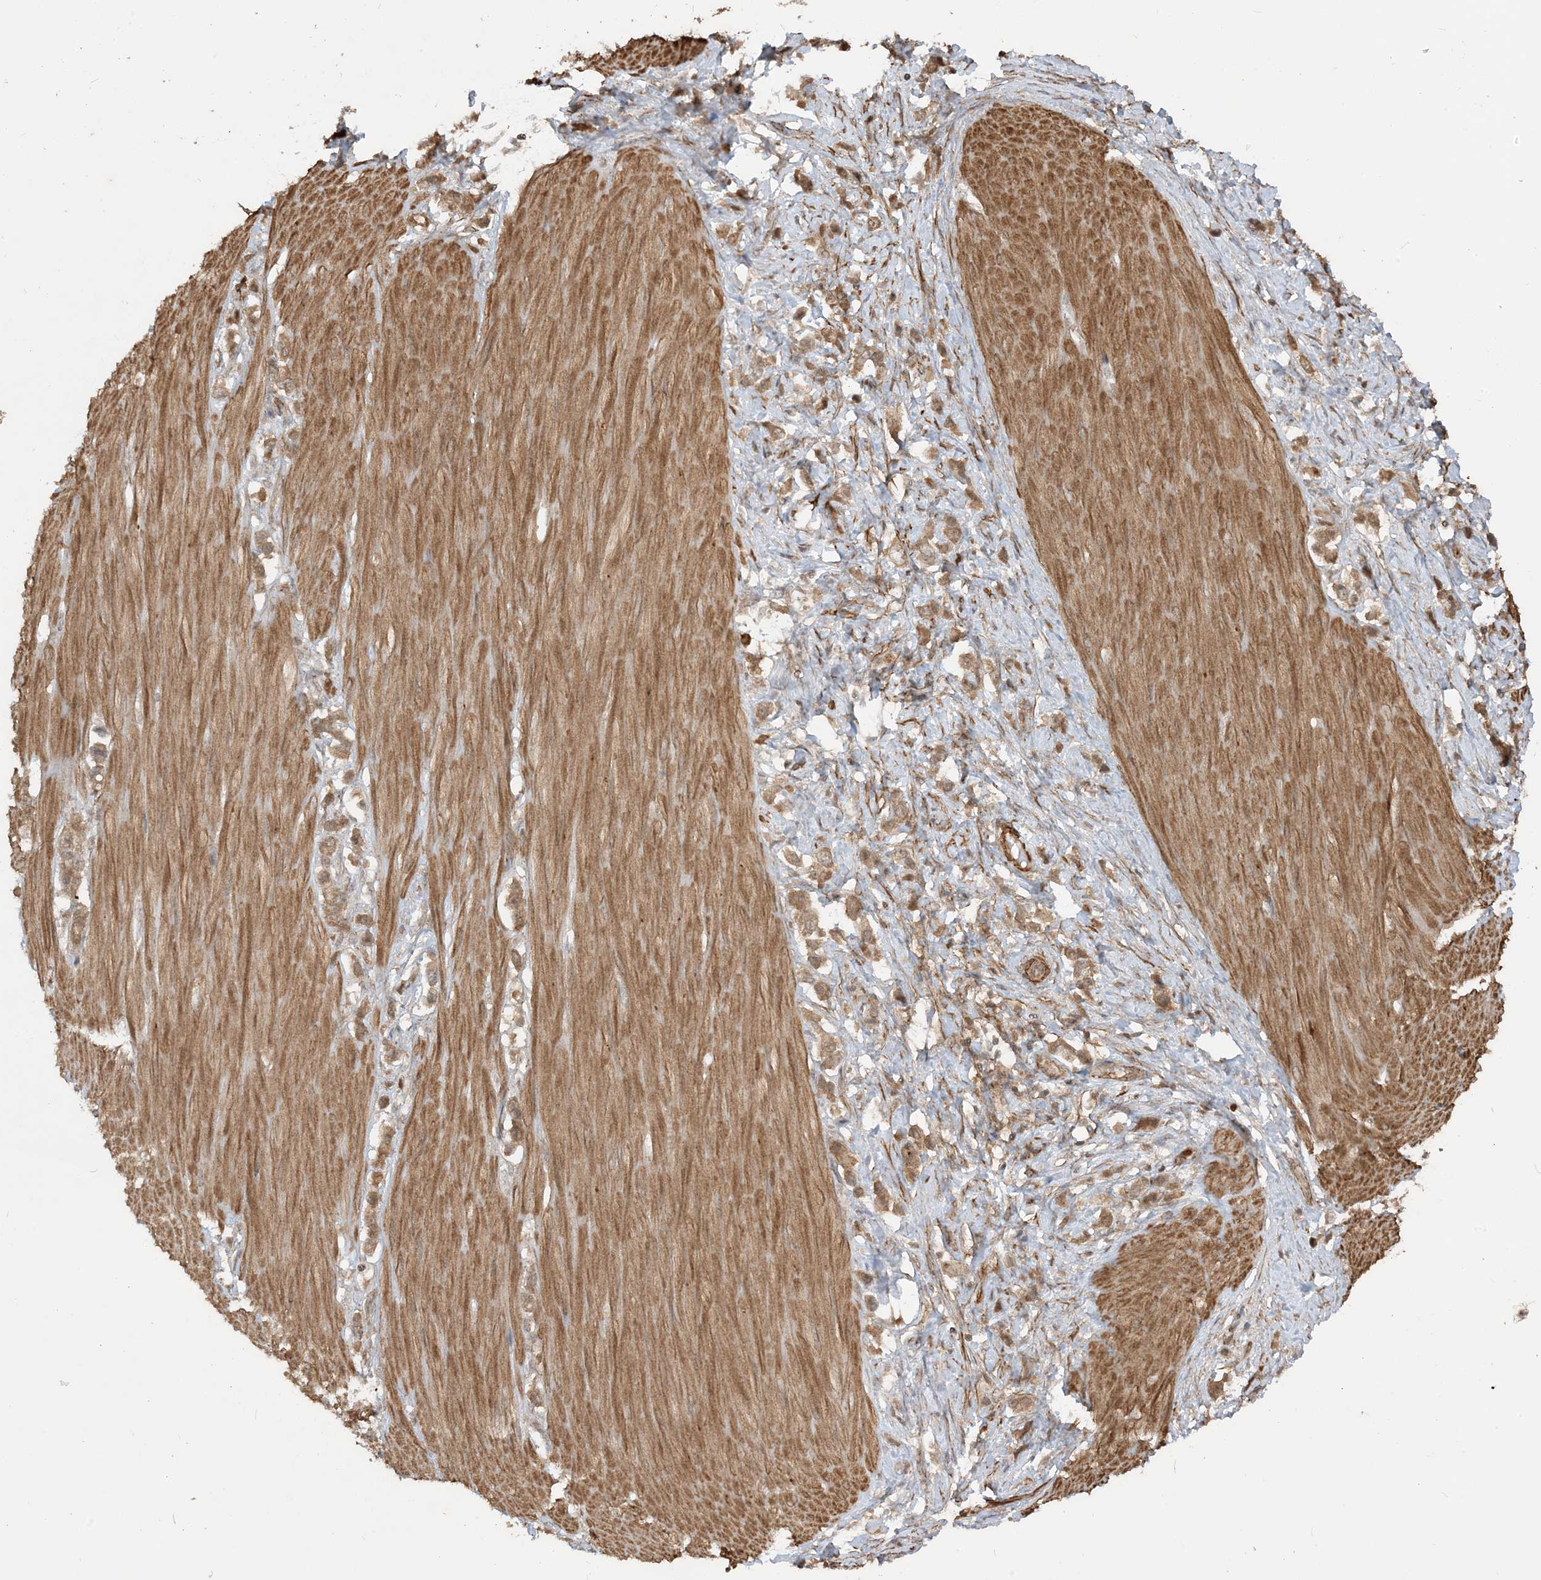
{"staining": {"intensity": "moderate", "quantity": ">75%", "location": "cytoplasmic/membranous"}, "tissue": "stomach cancer", "cell_type": "Tumor cells", "image_type": "cancer", "snomed": [{"axis": "morphology", "description": "Adenocarcinoma, NOS"}, {"axis": "topography", "description": "Stomach"}], "caption": "Immunohistochemical staining of adenocarcinoma (stomach) shows medium levels of moderate cytoplasmic/membranous expression in approximately >75% of tumor cells.", "gene": "TBCC", "patient": {"sex": "female", "age": 65}}